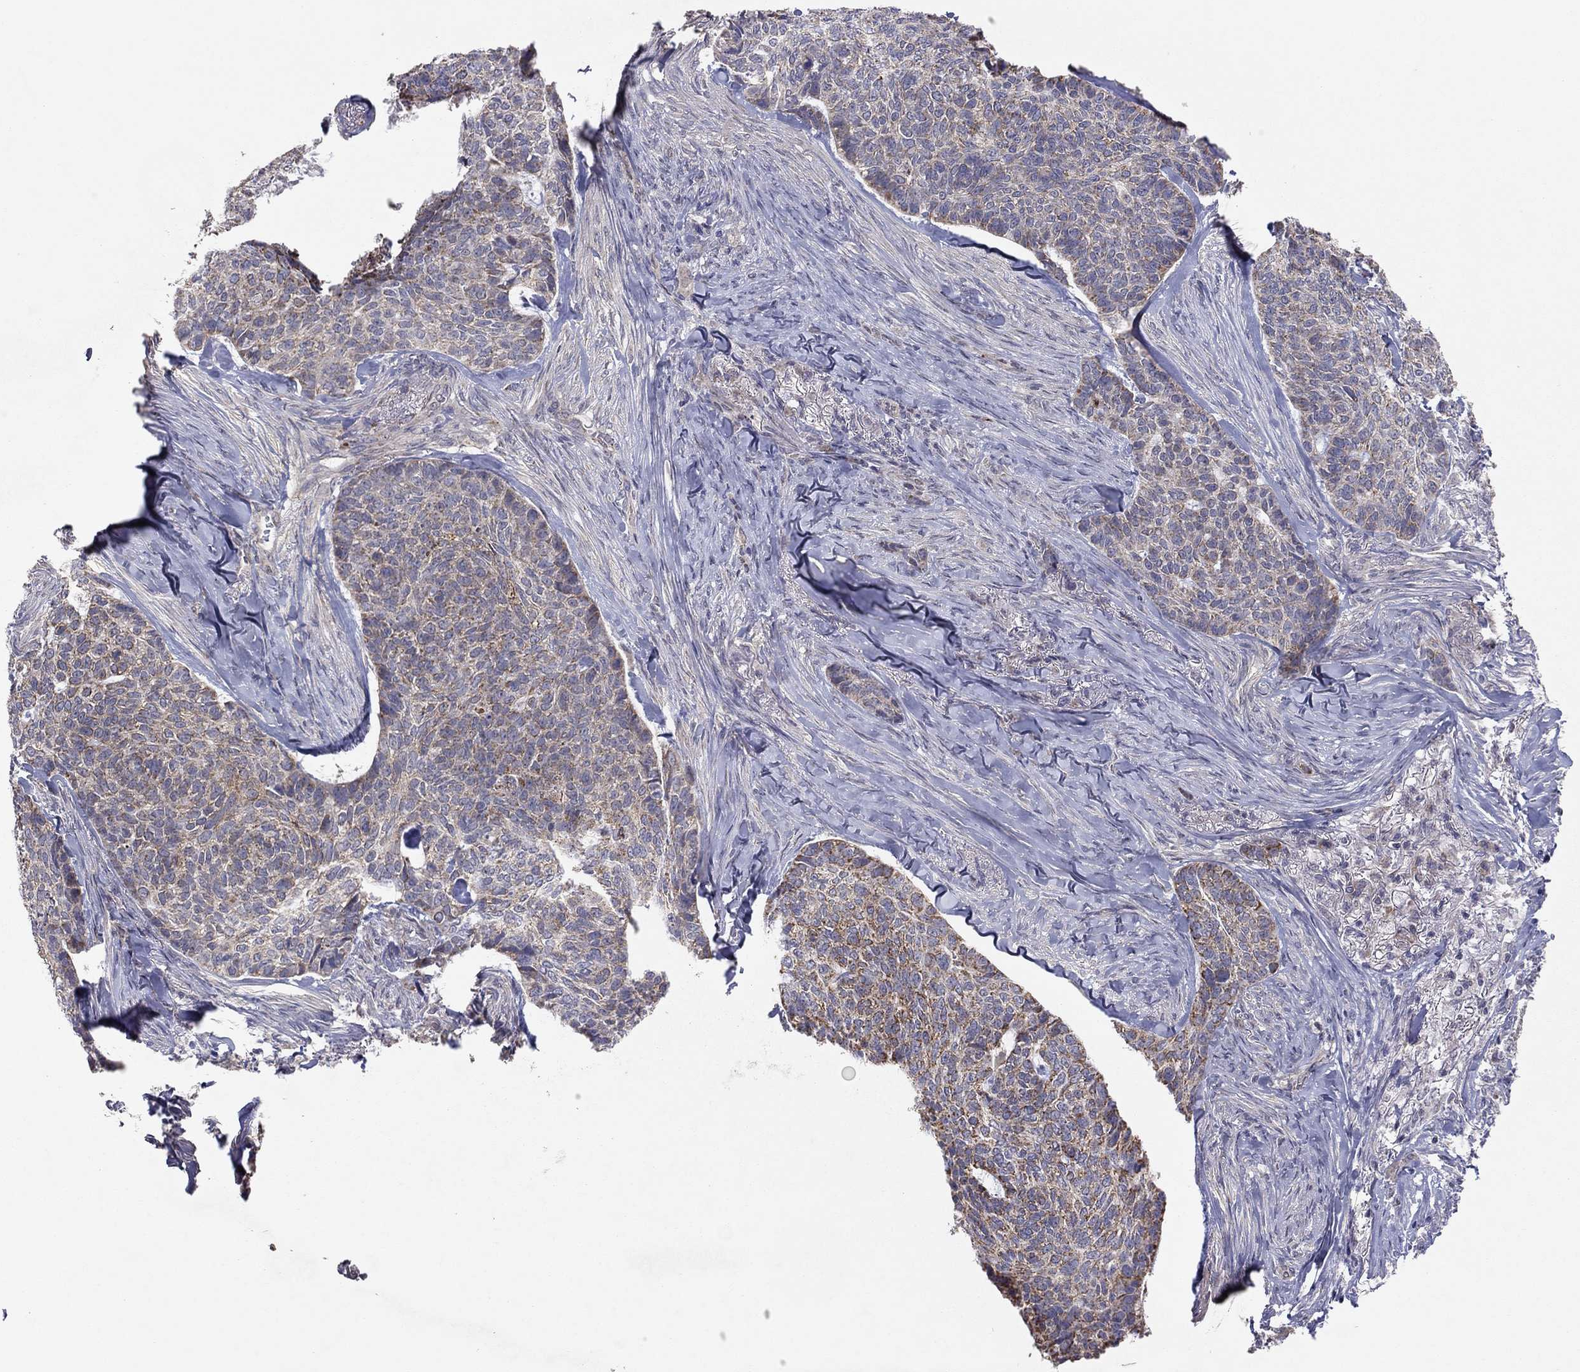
{"staining": {"intensity": "moderate", "quantity": "25%-75%", "location": "cytoplasmic/membranous"}, "tissue": "skin cancer", "cell_type": "Tumor cells", "image_type": "cancer", "snomed": [{"axis": "morphology", "description": "Basal cell carcinoma"}, {"axis": "topography", "description": "Skin"}], "caption": "The image displays a brown stain indicating the presence of a protein in the cytoplasmic/membranous of tumor cells in basal cell carcinoma (skin).", "gene": "CRACDL", "patient": {"sex": "female", "age": 69}}